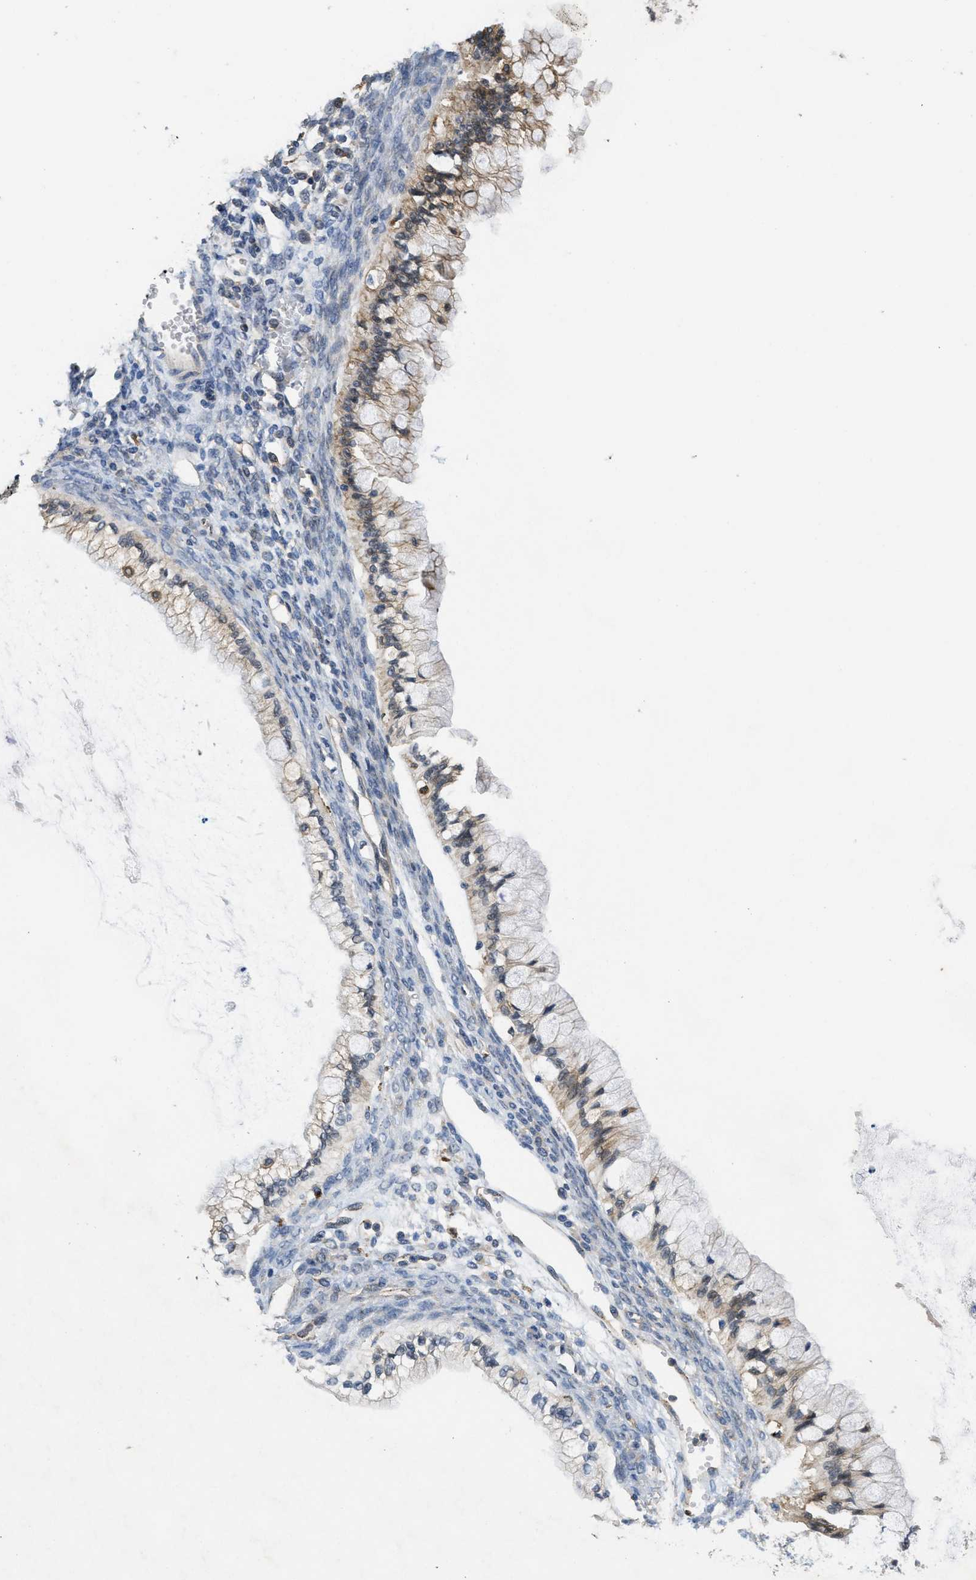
{"staining": {"intensity": "weak", "quantity": ">75%", "location": "cytoplasmic/membranous"}, "tissue": "ovarian cancer", "cell_type": "Tumor cells", "image_type": "cancer", "snomed": [{"axis": "morphology", "description": "Cystadenocarcinoma, mucinous, NOS"}, {"axis": "topography", "description": "Ovary"}], "caption": "DAB (3,3'-diaminobenzidine) immunohistochemical staining of mucinous cystadenocarcinoma (ovarian) reveals weak cytoplasmic/membranous protein positivity in about >75% of tumor cells. (IHC, brightfield microscopy, high magnification).", "gene": "BMPR2", "patient": {"sex": "female", "age": 57}}